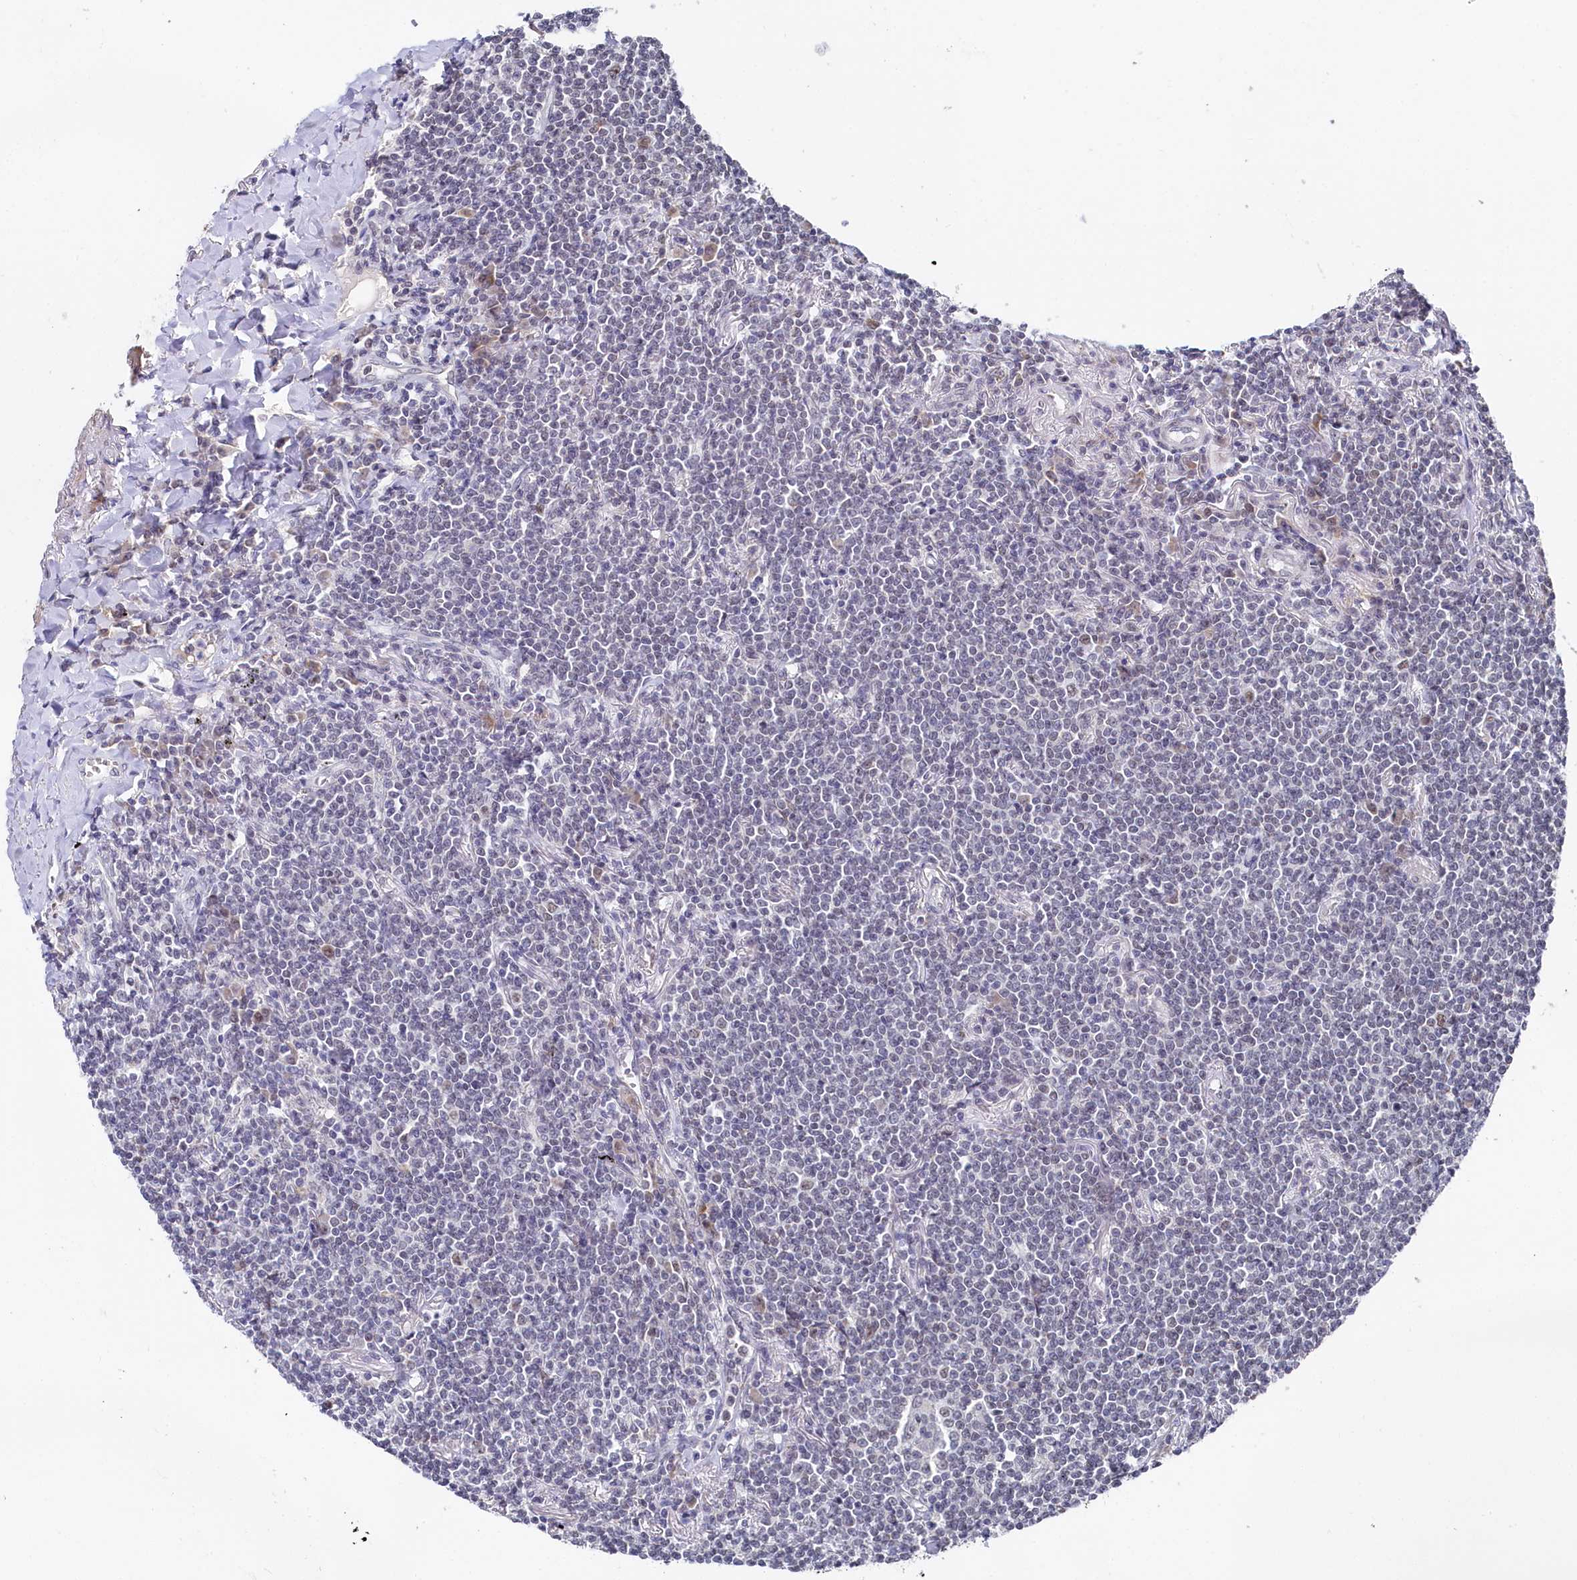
{"staining": {"intensity": "negative", "quantity": "none", "location": "none"}, "tissue": "lymphoma", "cell_type": "Tumor cells", "image_type": "cancer", "snomed": [{"axis": "morphology", "description": "Malignant lymphoma, non-Hodgkin's type, Low grade"}, {"axis": "topography", "description": "Lung"}], "caption": "An image of lymphoma stained for a protein reveals no brown staining in tumor cells.", "gene": "TIGD4", "patient": {"sex": "female", "age": 71}}